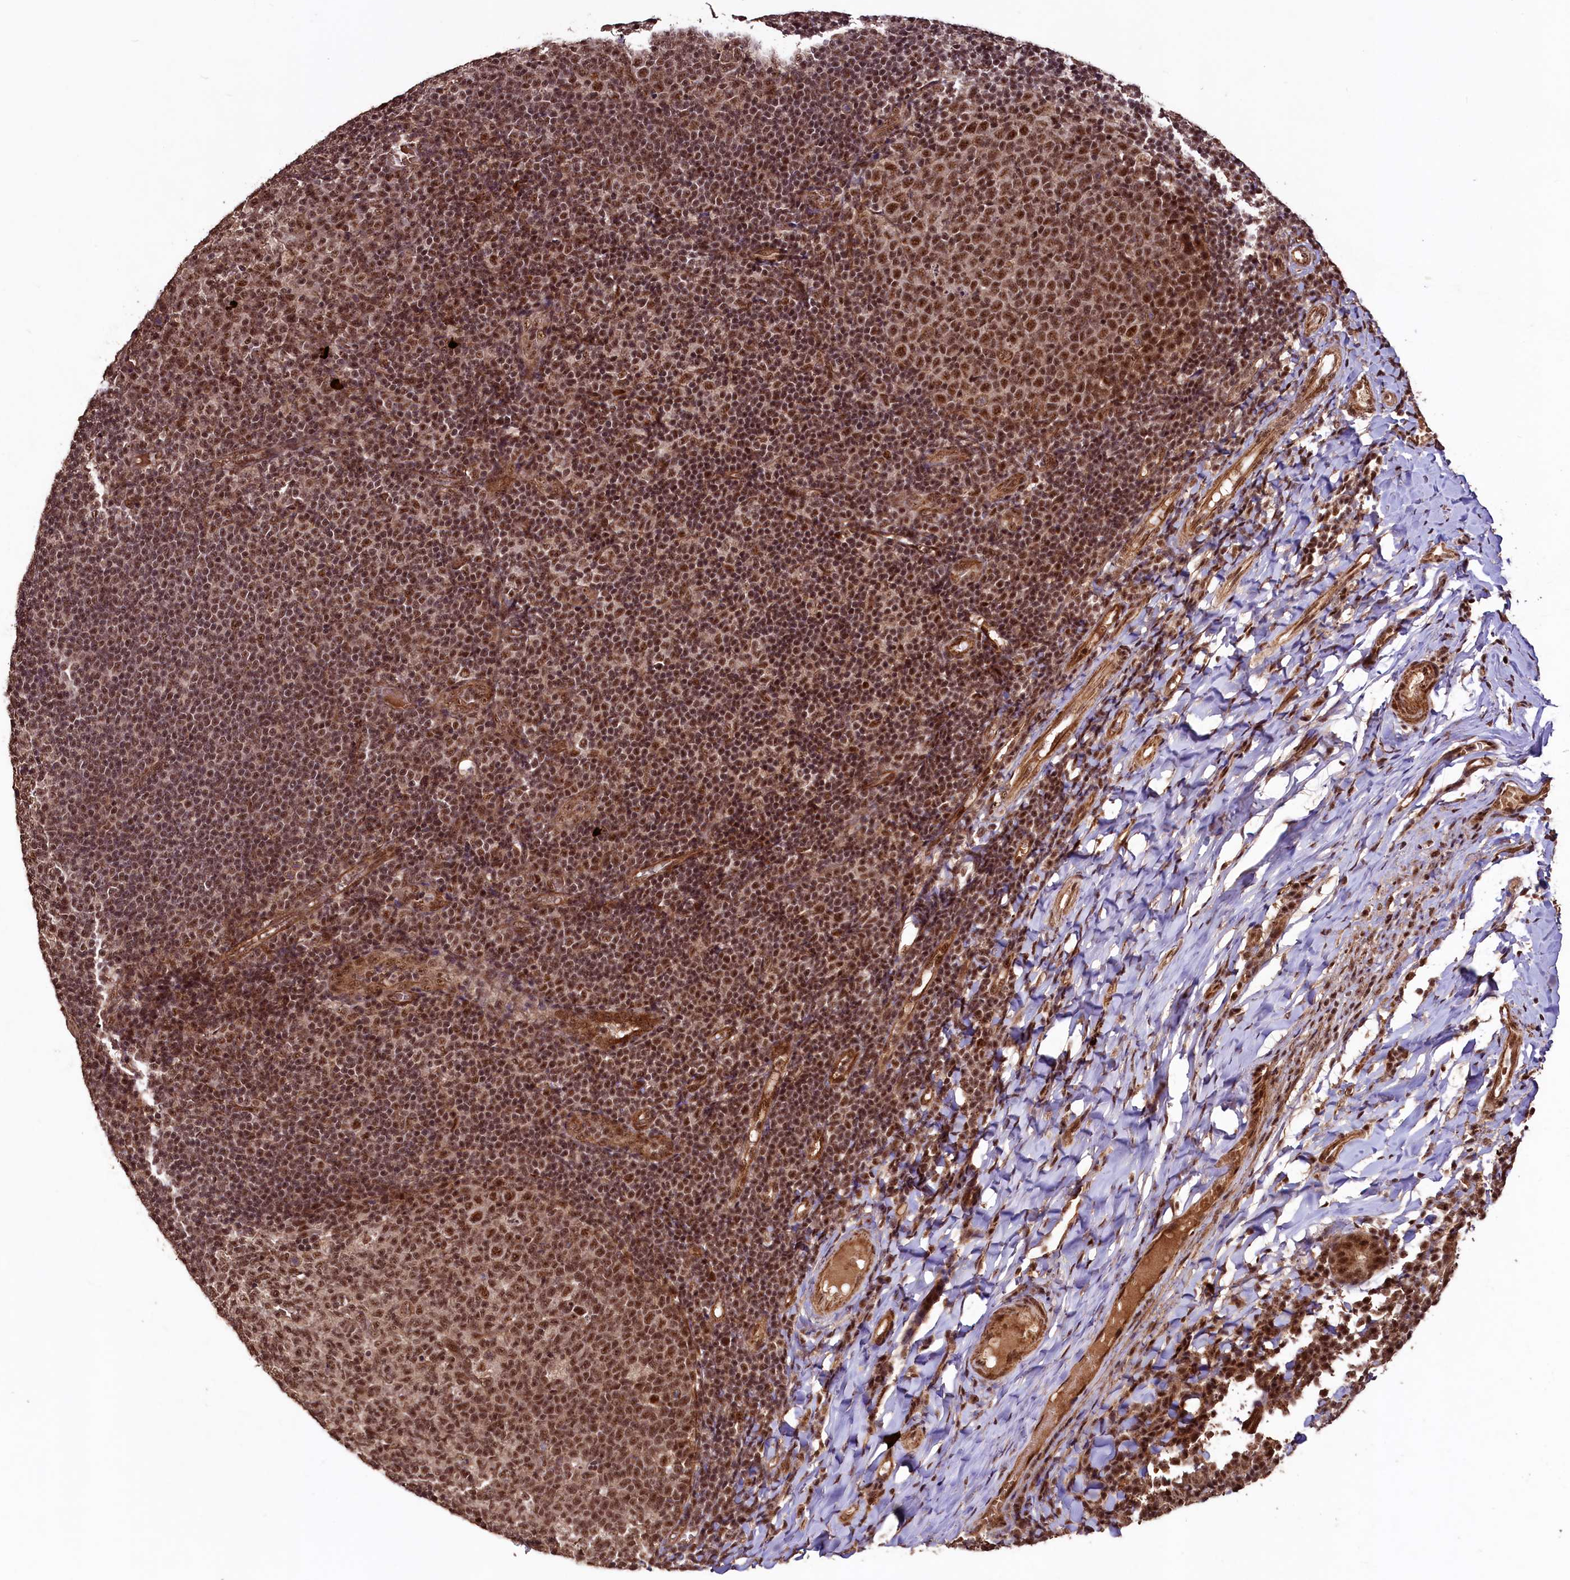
{"staining": {"intensity": "strong", "quantity": ">75%", "location": "nuclear"}, "tissue": "tonsil", "cell_type": "Germinal center cells", "image_type": "normal", "snomed": [{"axis": "morphology", "description": "Normal tissue, NOS"}, {"axis": "topography", "description": "Tonsil"}], "caption": "Protein analysis of normal tonsil displays strong nuclear expression in approximately >75% of germinal center cells. The protein is shown in brown color, while the nuclei are stained blue.", "gene": "SFSWAP", "patient": {"sex": "female", "age": 19}}